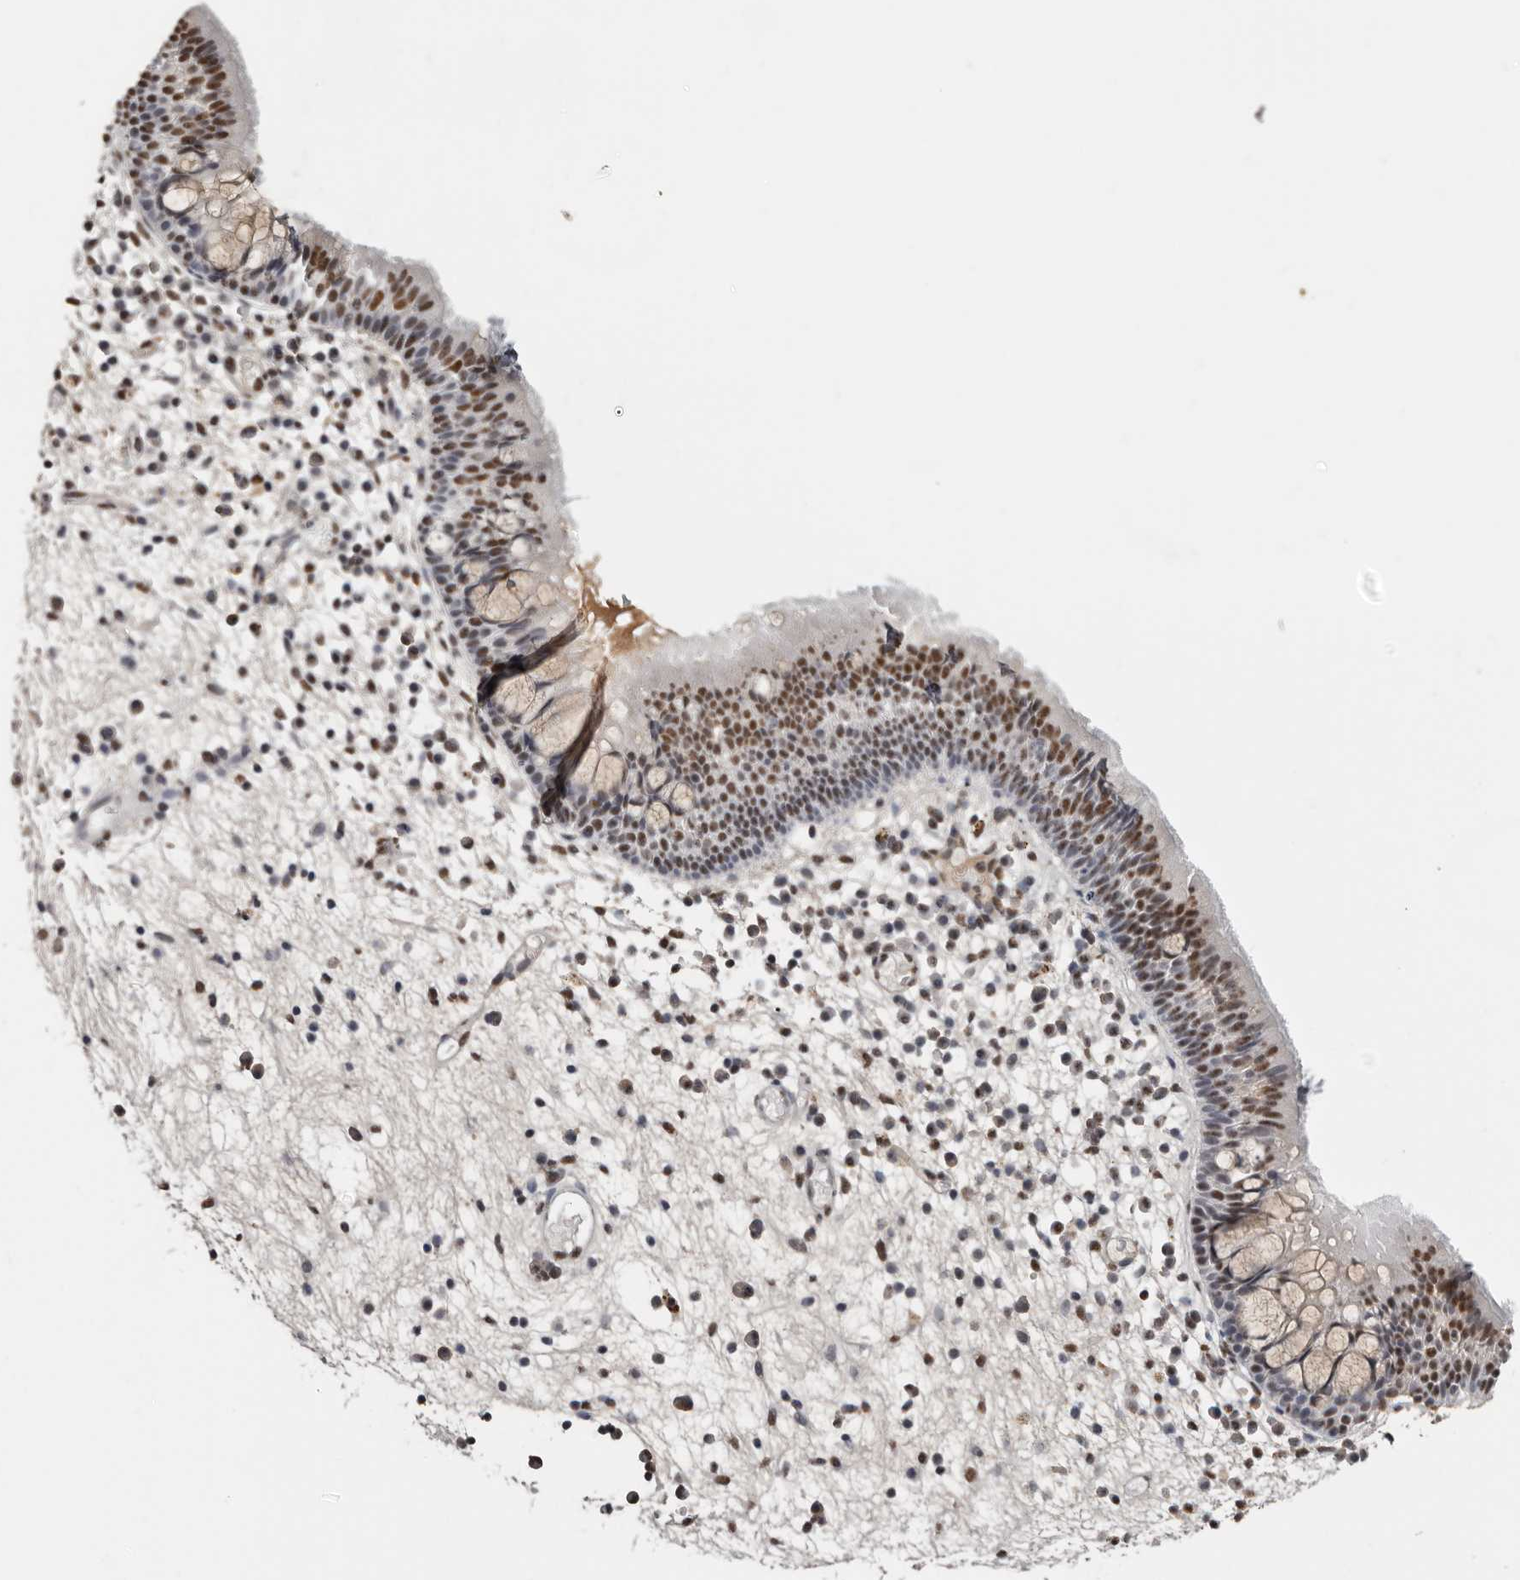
{"staining": {"intensity": "strong", "quantity": ">75%", "location": "nuclear"}, "tissue": "nasopharynx", "cell_type": "Respiratory epithelial cells", "image_type": "normal", "snomed": [{"axis": "morphology", "description": "Normal tissue, NOS"}, {"axis": "morphology", "description": "Inflammation, NOS"}, {"axis": "morphology", "description": "Malignant melanoma, Metastatic site"}, {"axis": "topography", "description": "Nasopharynx"}], "caption": "Immunohistochemistry histopathology image of unremarkable nasopharynx: nasopharynx stained using immunohistochemistry (IHC) shows high levels of strong protein expression localized specifically in the nuclear of respiratory epithelial cells, appearing as a nuclear brown color.", "gene": "SCAF4", "patient": {"sex": "male", "age": 70}}